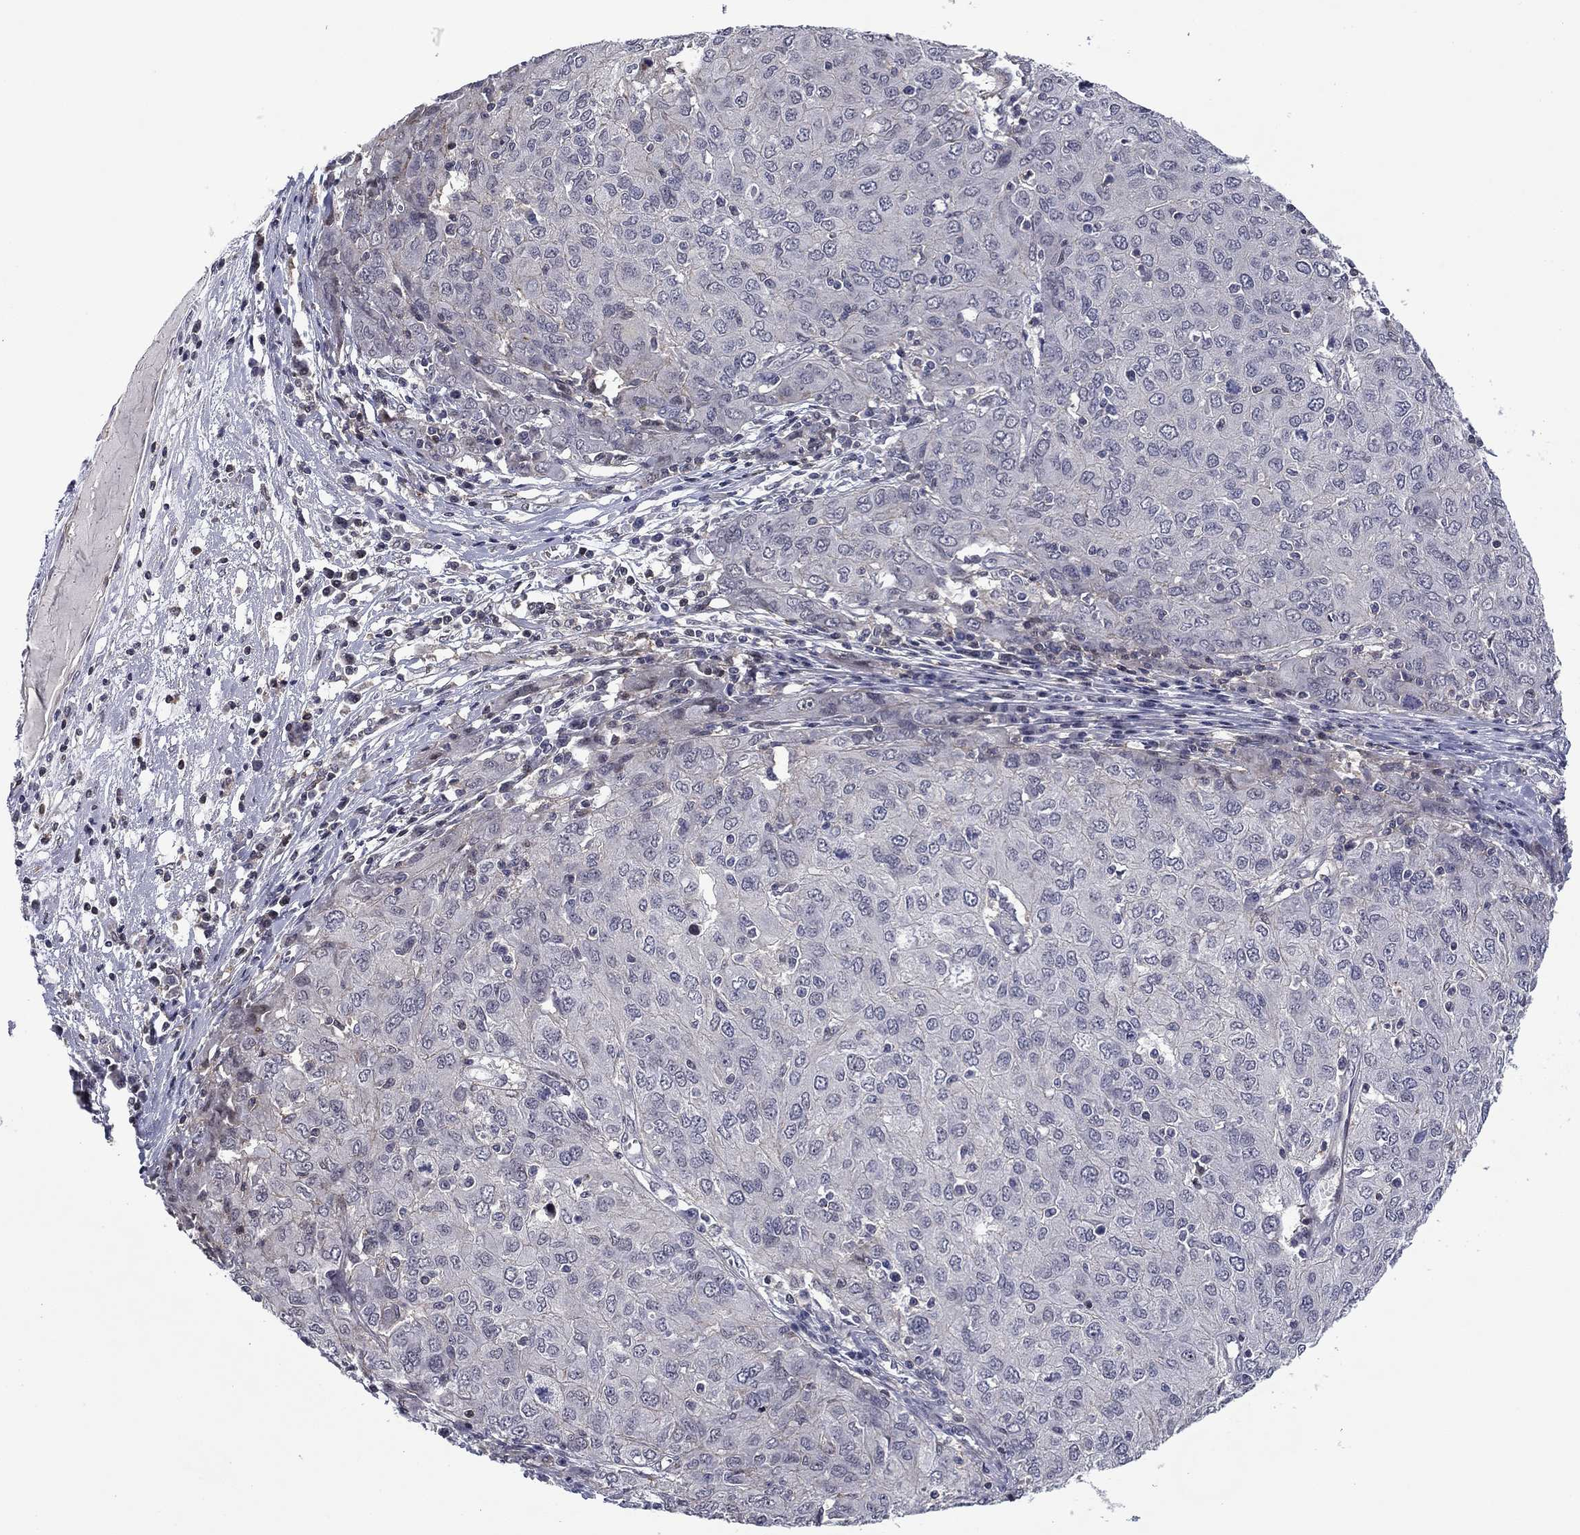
{"staining": {"intensity": "negative", "quantity": "none", "location": "none"}, "tissue": "ovarian cancer", "cell_type": "Tumor cells", "image_type": "cancer", "snomed": [{"axis": "morphology", "description": "Carcinoma, endometroid"}, {"axis": "topography", "description": "Ovary"}], "caption": "Immunohistochemistry of ovarian cancer shows no positivity in tumor cells.", "gene": "B3GAT1", "patient": {"sex": "female", "age": 50}}